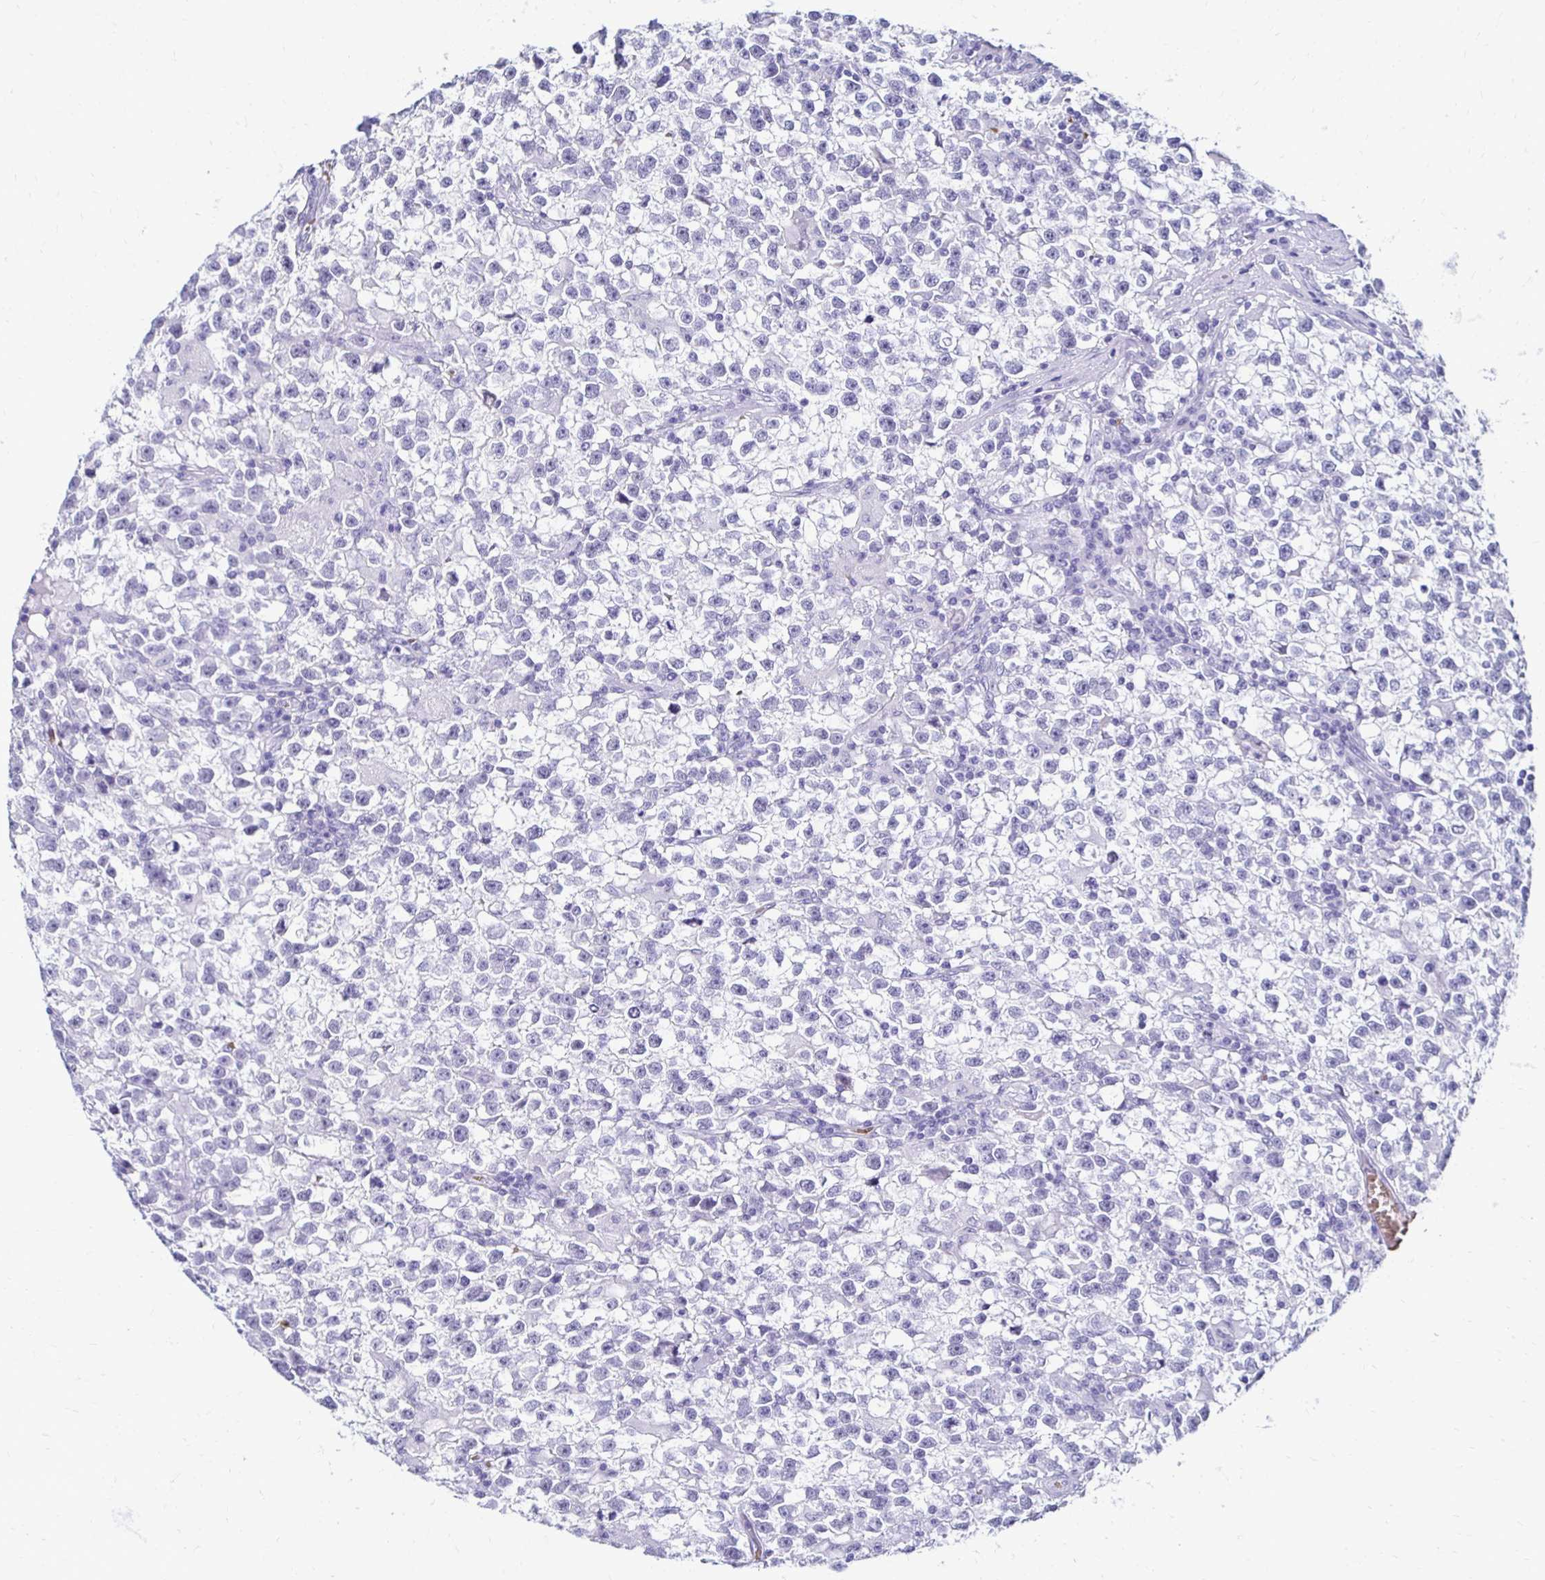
{"staining": {"intensity": "negative", "quantity": "none", "location": "none"}, "tissue": "testis cancer", "cell_type": "Tumor cells", "image_type": "cancer", "snomed": [{"axis": "morphology", "description": "Seminoma, NOS"}, {"axis": "topography", "description": "Testis"}], "caption": "The immunohistochemistry photomicrograph has no significant positivity in tumor cells of testis seminoma tissue. The staining was performed using DAB (3,3'-diaminobenzidine) to visualize the protein expression in brown, while the nuclei were stained in blue with hematoxylin (Magnification: 20x).", "gene": "RHBDL3", "patient": {"sex": "male", "age": 31}}